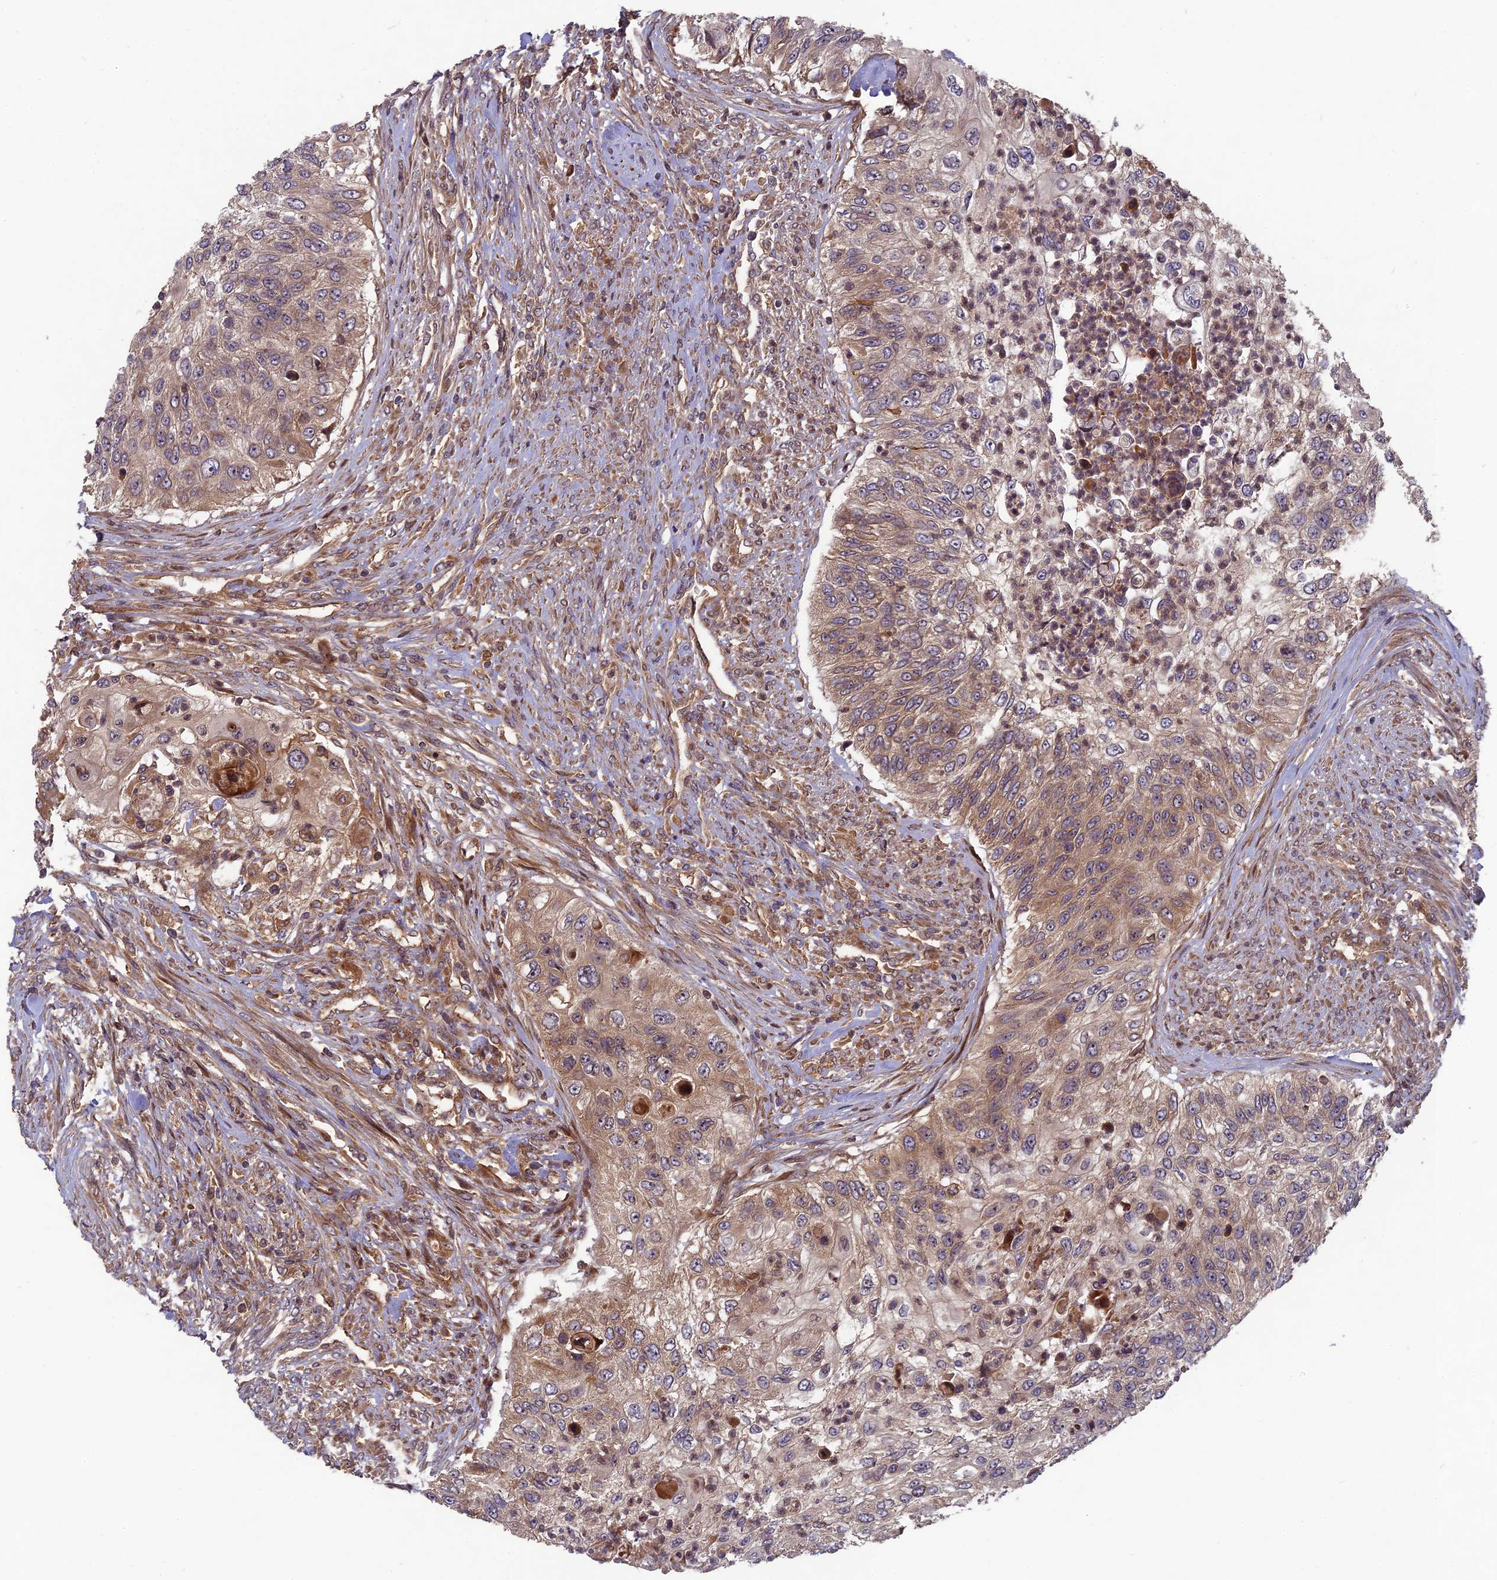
{"staining": {"intensity": "weak", "quantity": "25%-75%", "location": "cytoplasmic/membranous"}, "tissue": "urothelial cancer", "cell_type": "Tumor cells", "image_type": "cancer", "snomed": [{"axis": "morphology", "description": "Urothelial carcinoma, High grade"}, {"axis": "topography", "description": "Urinary bladder"}], "caption": "The histopathology image demonstrates immunohistochemical staining of urothelial cancer. There is weak cytoplasmic/membranous expression is seen in about 25%-75% of tumor cells.", "gene": "TMUB2", "patient": {"sex": "female", "age": 60}}